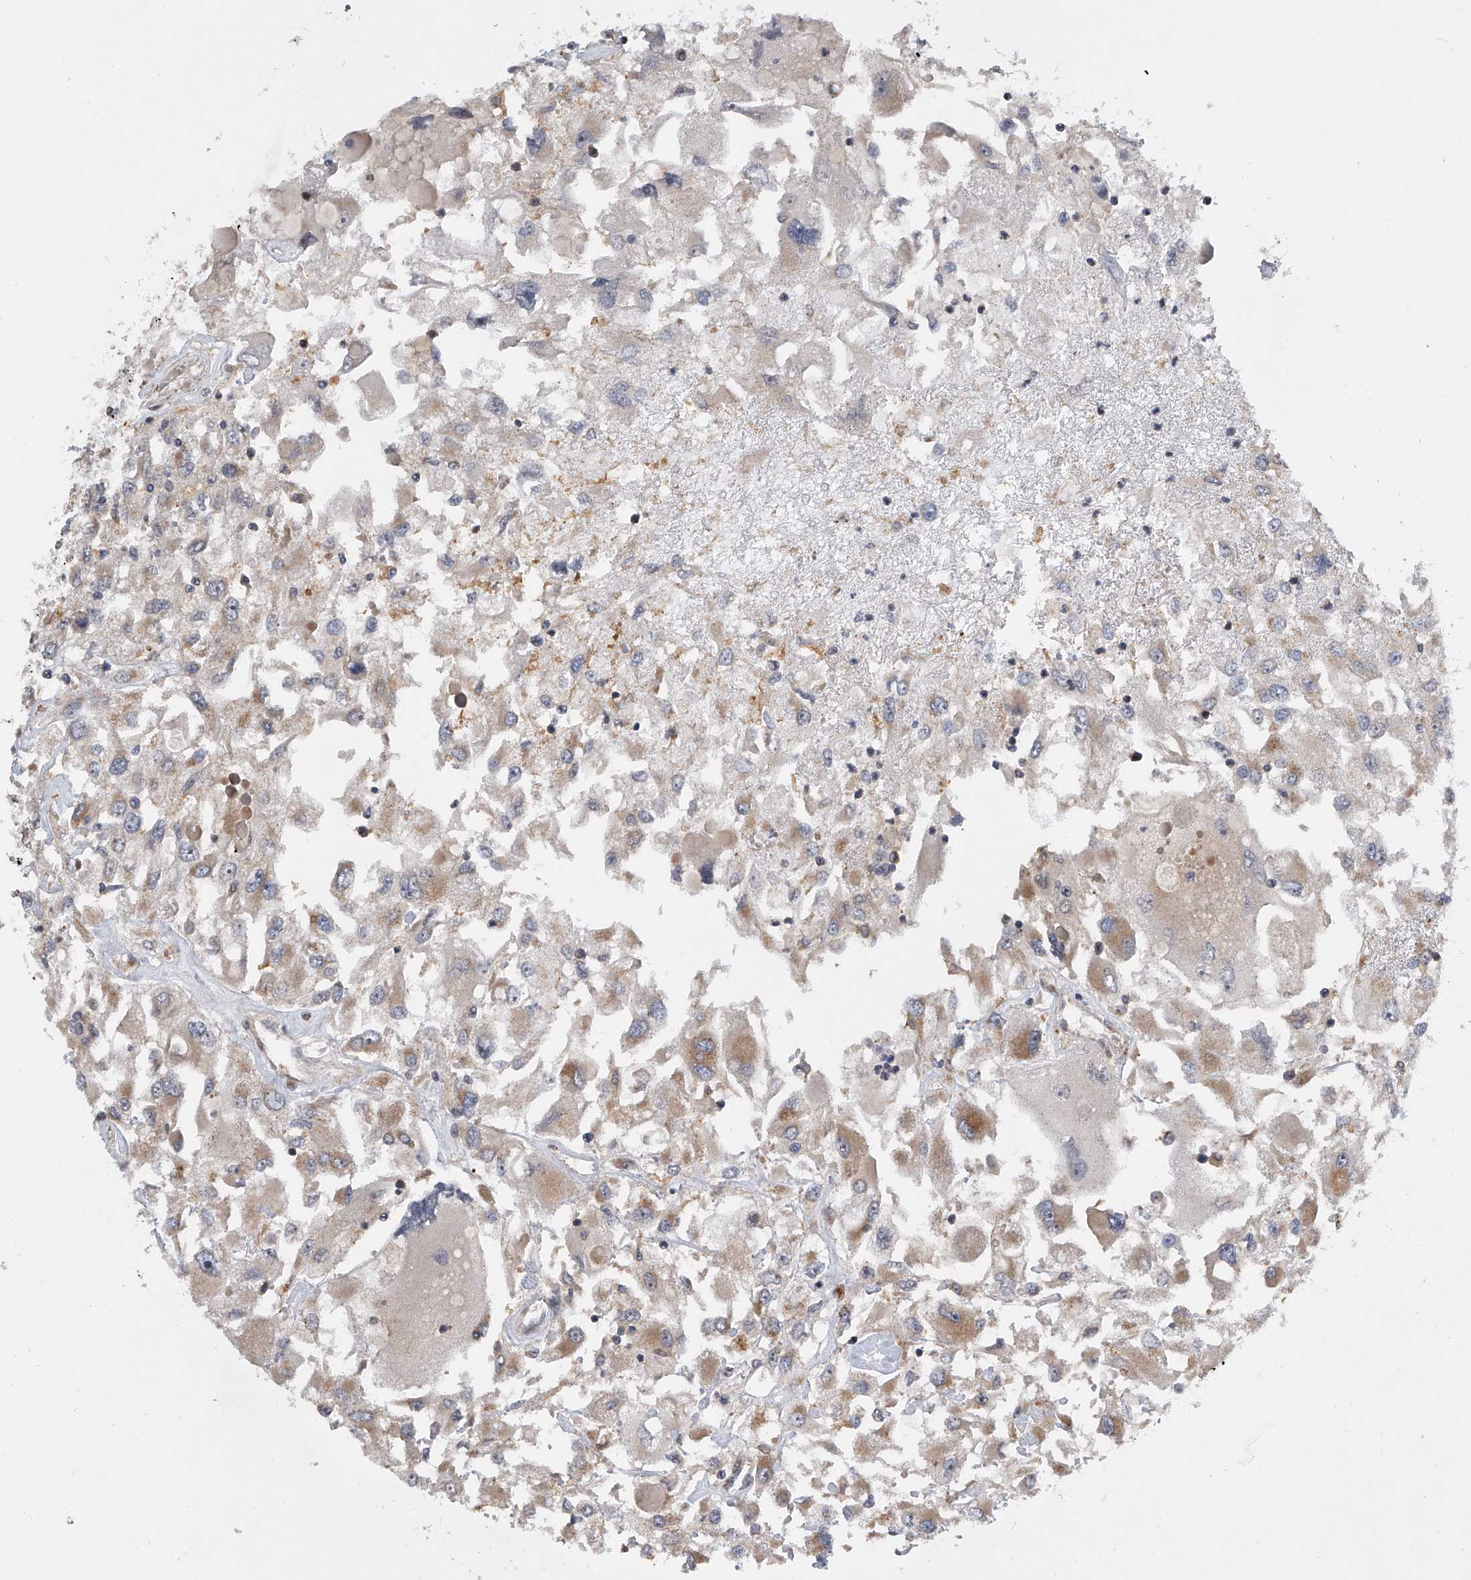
{"staining": {"intensity": "weak", "quantity": ">75%", "location": "cytoplasmic/membranous"}, "tissue": "renal cancer", "cell_type": "Tumor cells", "image_type": "cancer", "snomed": [{"axis": "morphology", "description": "Adenocarcinoma, NOS"}, {"axis": "topography", "description": "Kidney"}], "caption": "Immunohistochemical staining of human renal cancer (adenocarcinoma) exhibits weak cytoplasmic/membranous protein staining in approximately >75% of tumor cells.", "gene": "DLGAP2", "patient": {"sex": "female", "age": 52}}